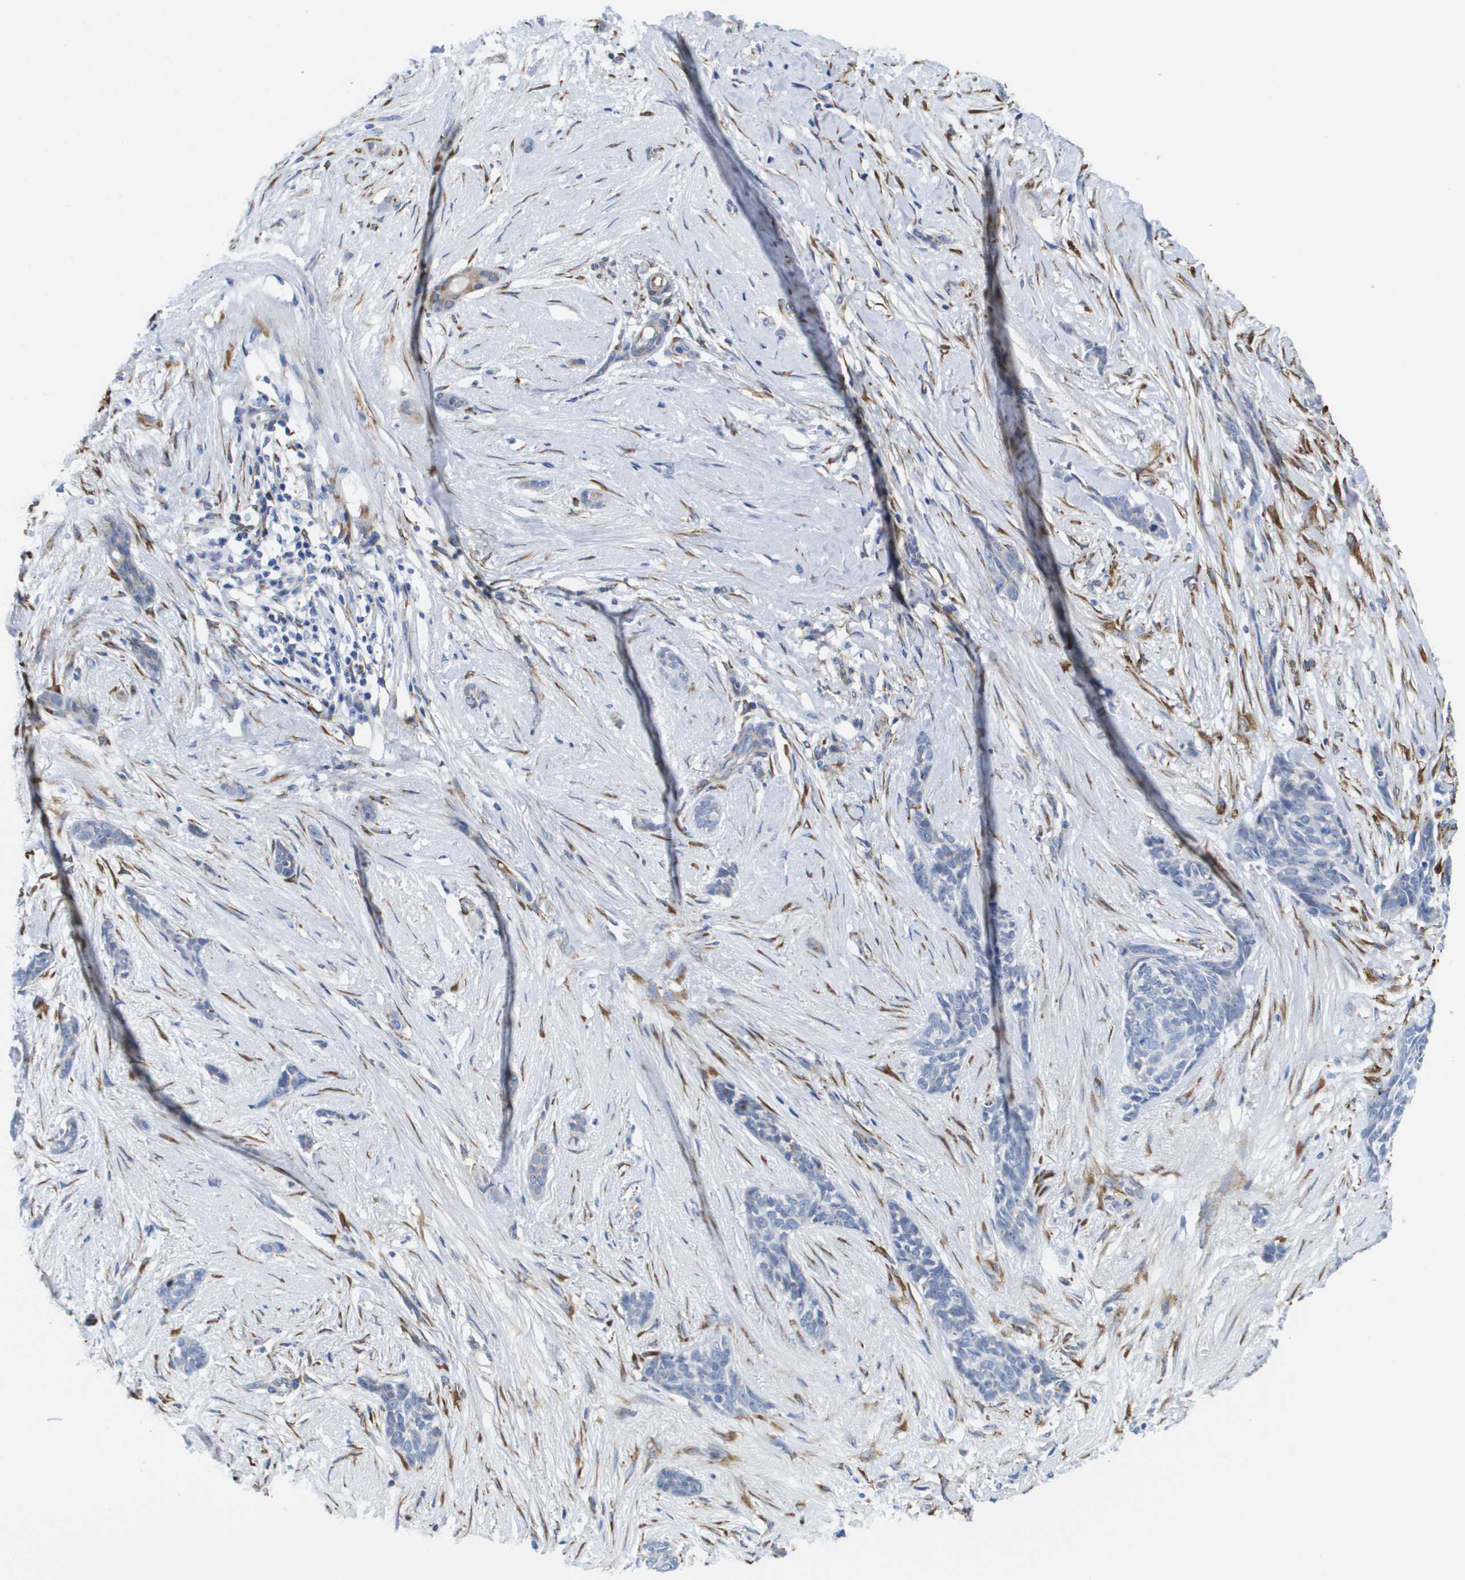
{"staining": {"intensity": "negative", "quantity": "none", "location": "none"}, "tissue": "skin cancer", "cell_type": "Tumor cells", "image_type": "cancer", "snomed": [{"axis": "morphology", "description": "Basal cell carcinoma"}, {"axis": "morphology", "description": "Adnexal tumor, benign"}, {"axis": "topography", "description": "Skin"}], "caption": "IHC photomicrograph of human skin cancer stained for a protein (brown), which demonstrates no staining in tumor cells.", "gene": "ST3GAL2", "patient": {"sex": "female", "age": 42}}